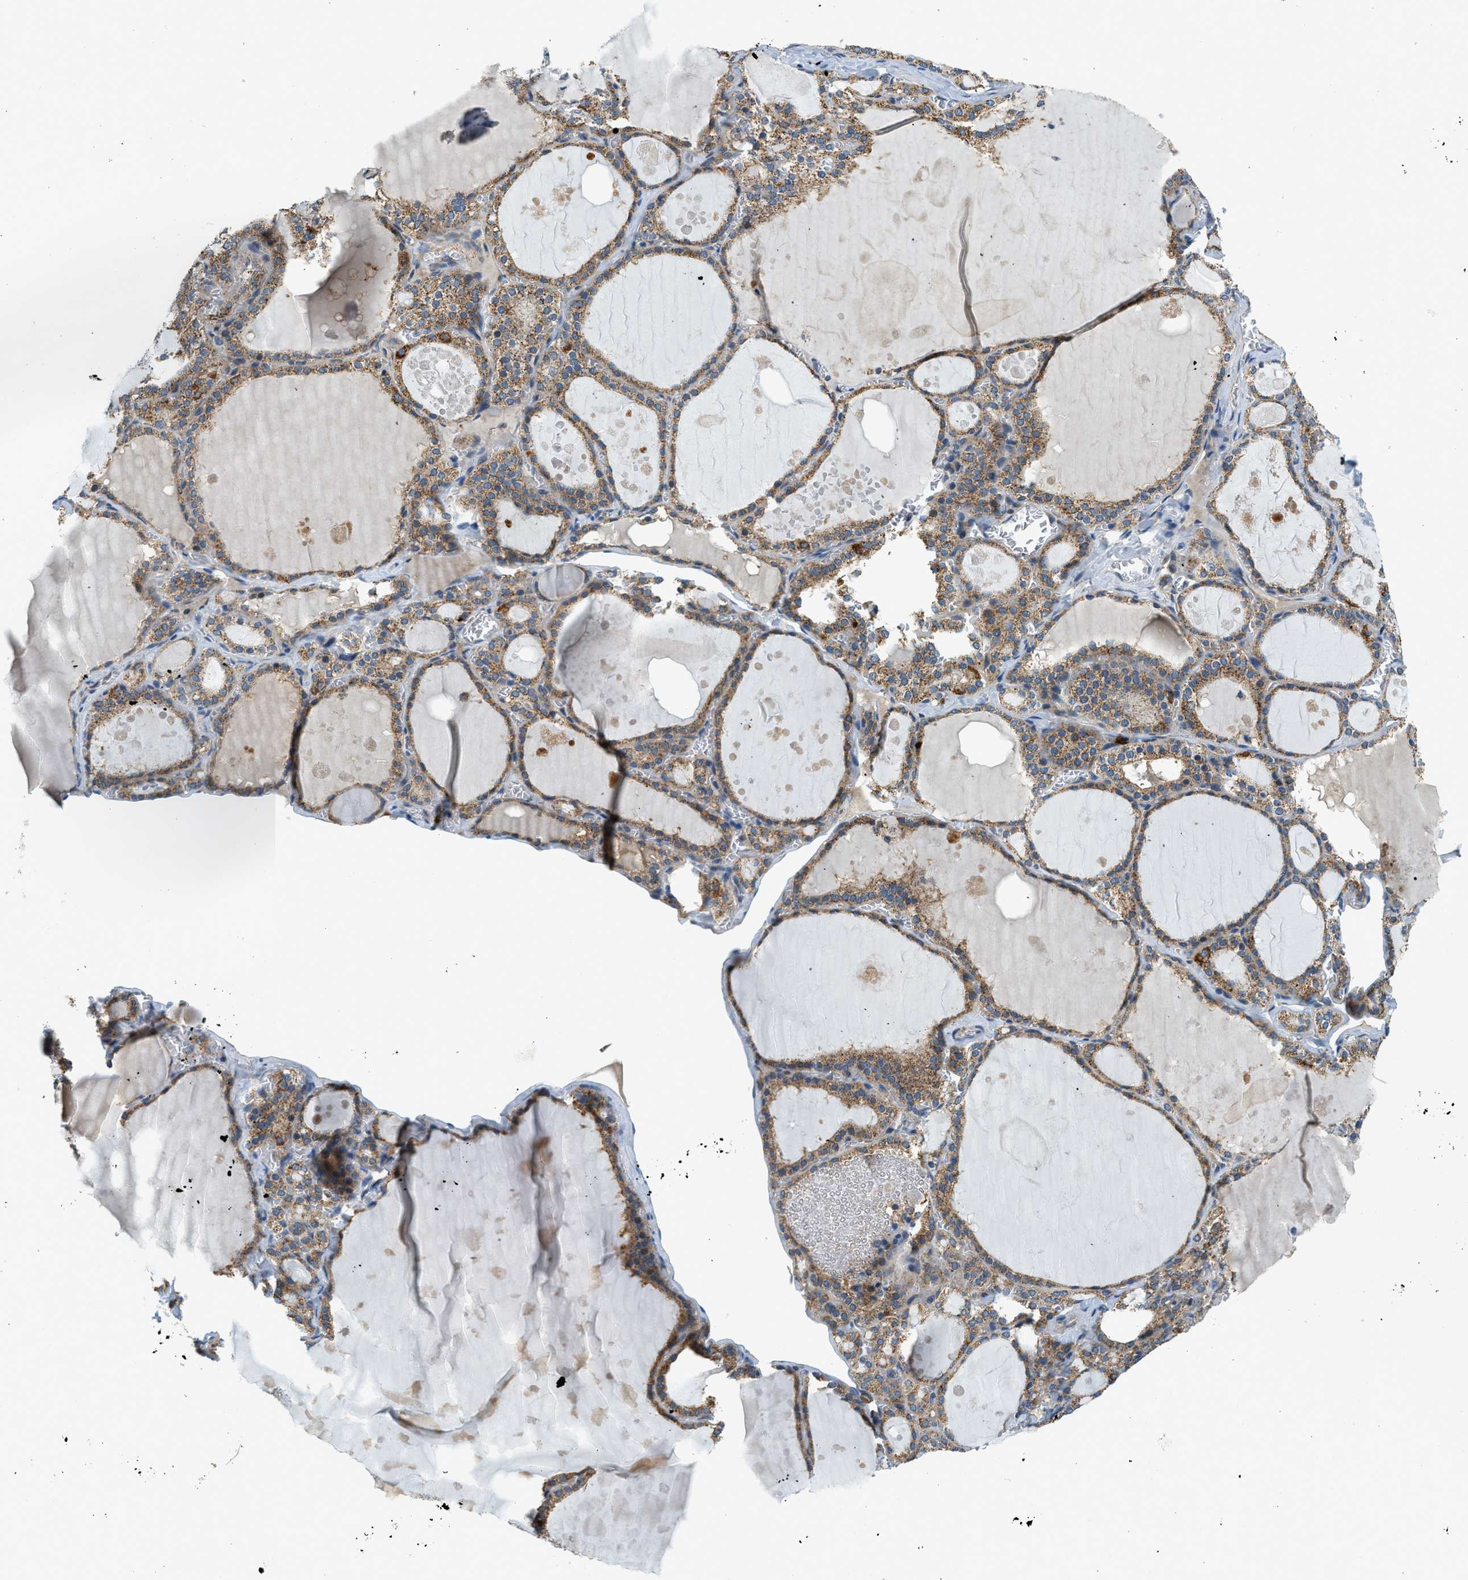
{"staining": {"intensity": "moderate", "quantity": ">75%", "location": "cytoplasmic/membranous"}, "tissue": "thyroid gland", "cell_type": "Glandular cells", "image_type": "normal", "snomed": [{"axis": "morphology", "description": "Normal tissue, NOS"}, {"axis": "topography", "description": "Thyroid gland"}], "caption": "A micrograph showing moderate cytoplasmic/membranous expression in about >75% of glandular cells in unremarkable thyroid gland, as visualized by brown immunohistochemical staining.", "gene": "KCNK1", "patient": {"sex": "male", "age": 56}}